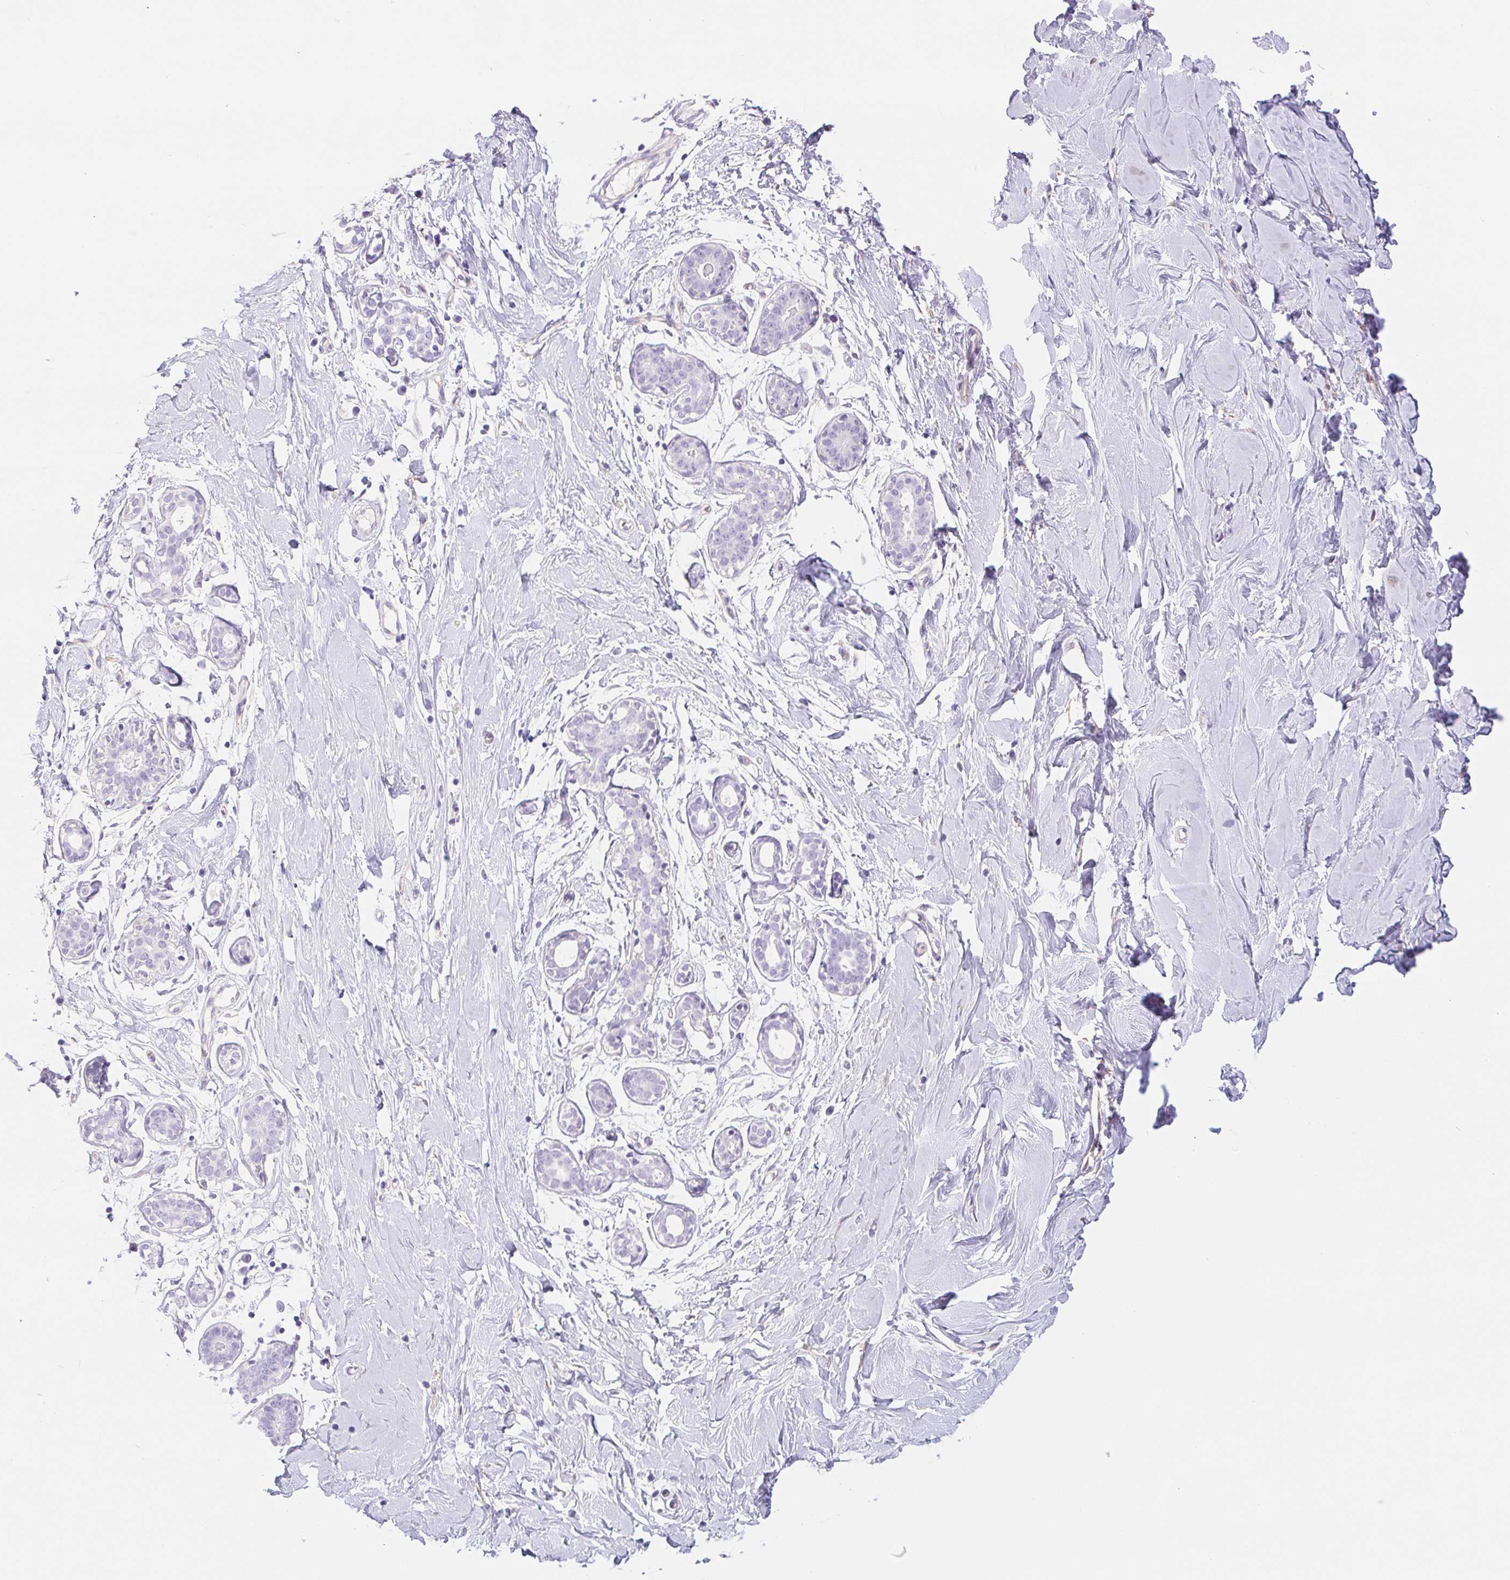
{"staining": {"intensity": "negative", "quantity": "none", "location": "none"}, "tissue": "breast", "cell_type": "Adipocytes", "image_type": "normal", "snomed": [{"axis": "morphology", "description": "Normal tissue, NOS"}, {"axis": "topography", "description": "Breast"}], "caption": "Image shows no significant protein expression in adipocytes of benign breast.", "gene": "PNLIP", "patient": {"sex": "female", "age": 27}}